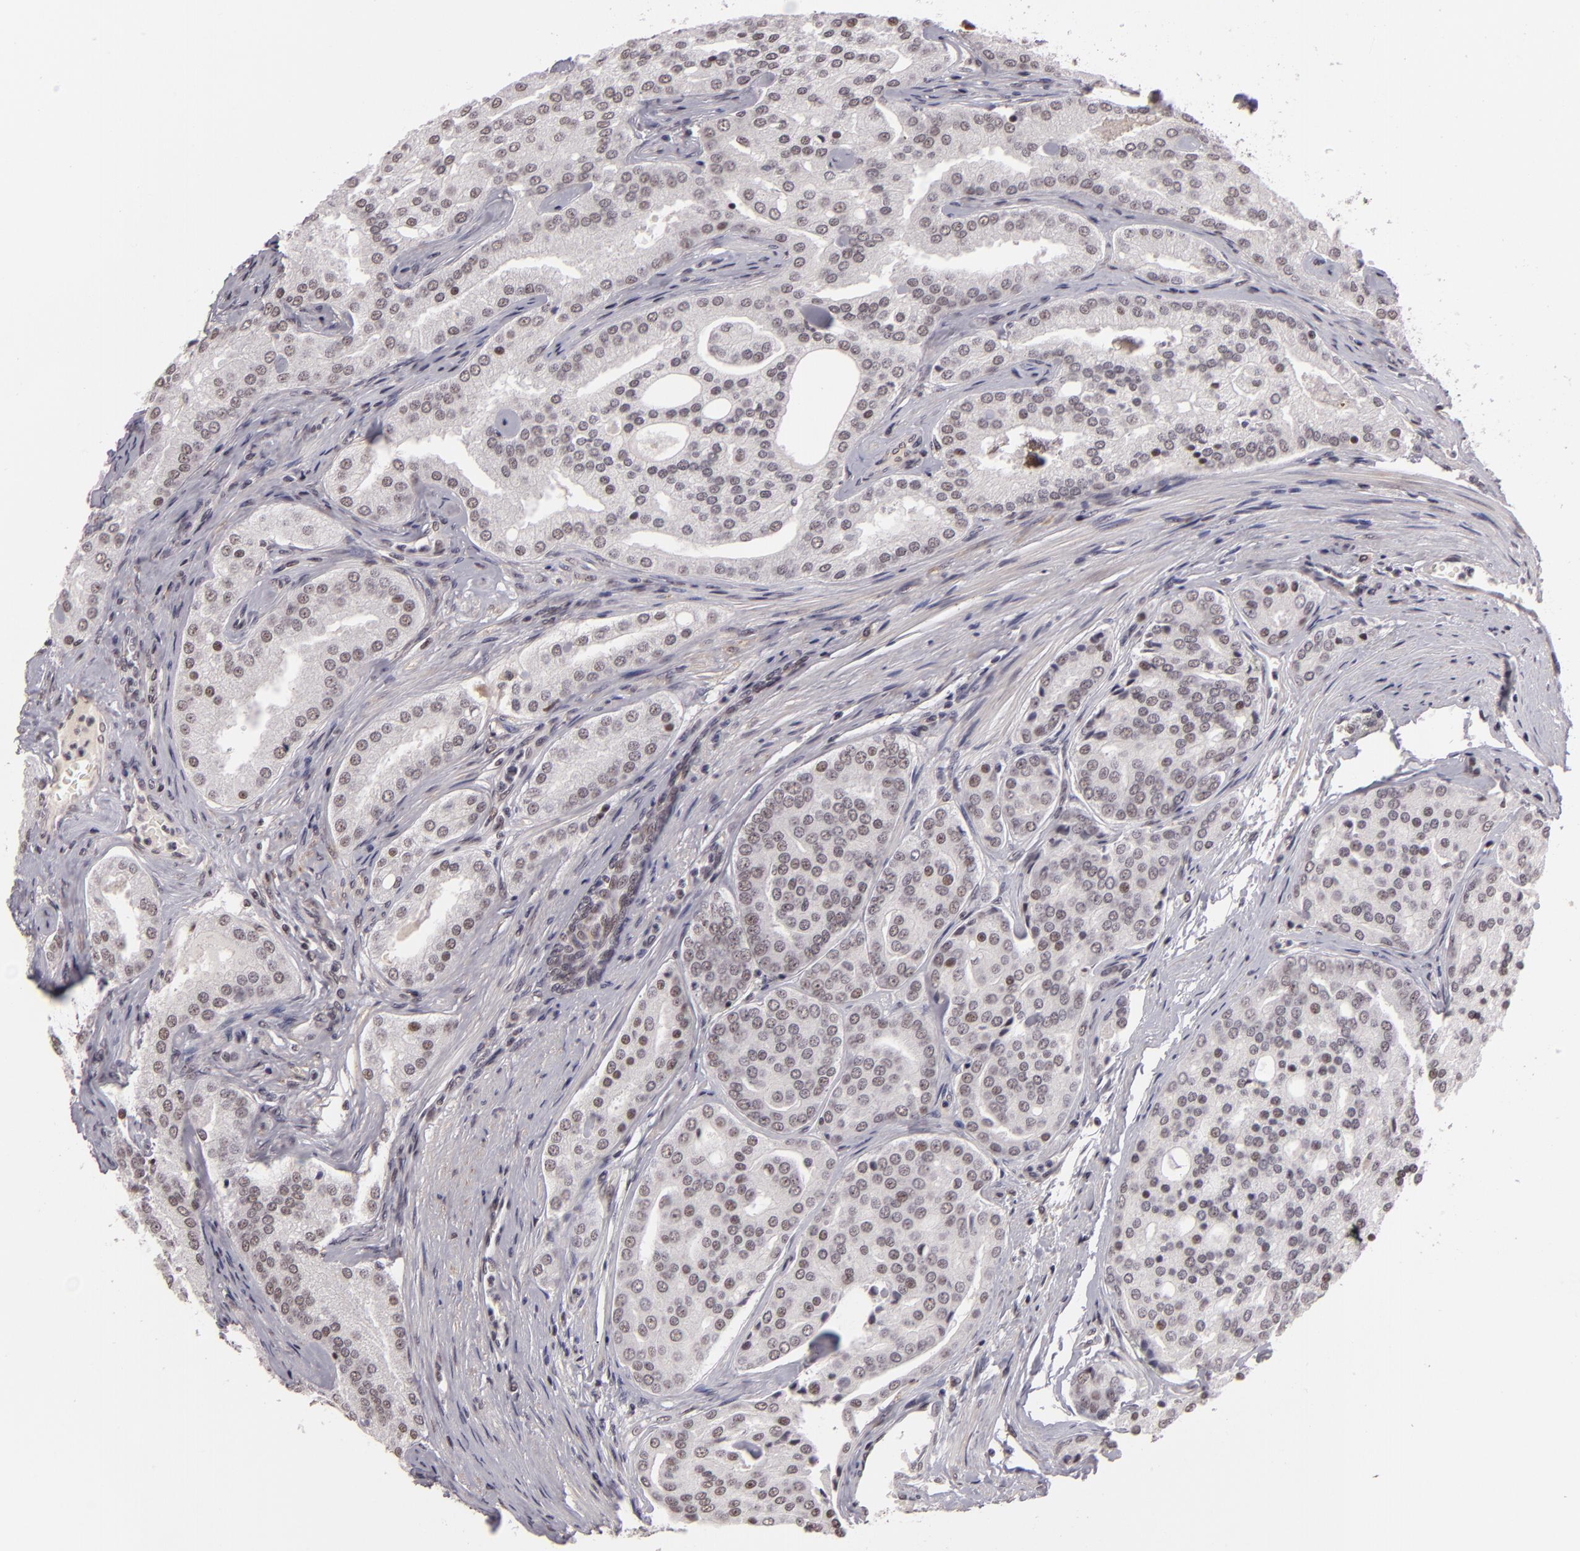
{"staining": {"intensity": "moderate", "quantity": "25%-75%", "location": "nuclear"}, "tissue": "prostate cancer", "cell_type": "Tumor cells", "image_type": "cancer", "snomed": [{"axis": "morphology", "description": "Adenocarcinoma, High grade"}, {"axis": "topography", "description": "Prostate"}], "caption": "Moderate nuclear staining is seen in approximately 25%-75% of tumor cells in adenocarcinoma (high-grade) (prostate).", "gene": "INTS6", "patient": {"sex": "male", "age": 64}}